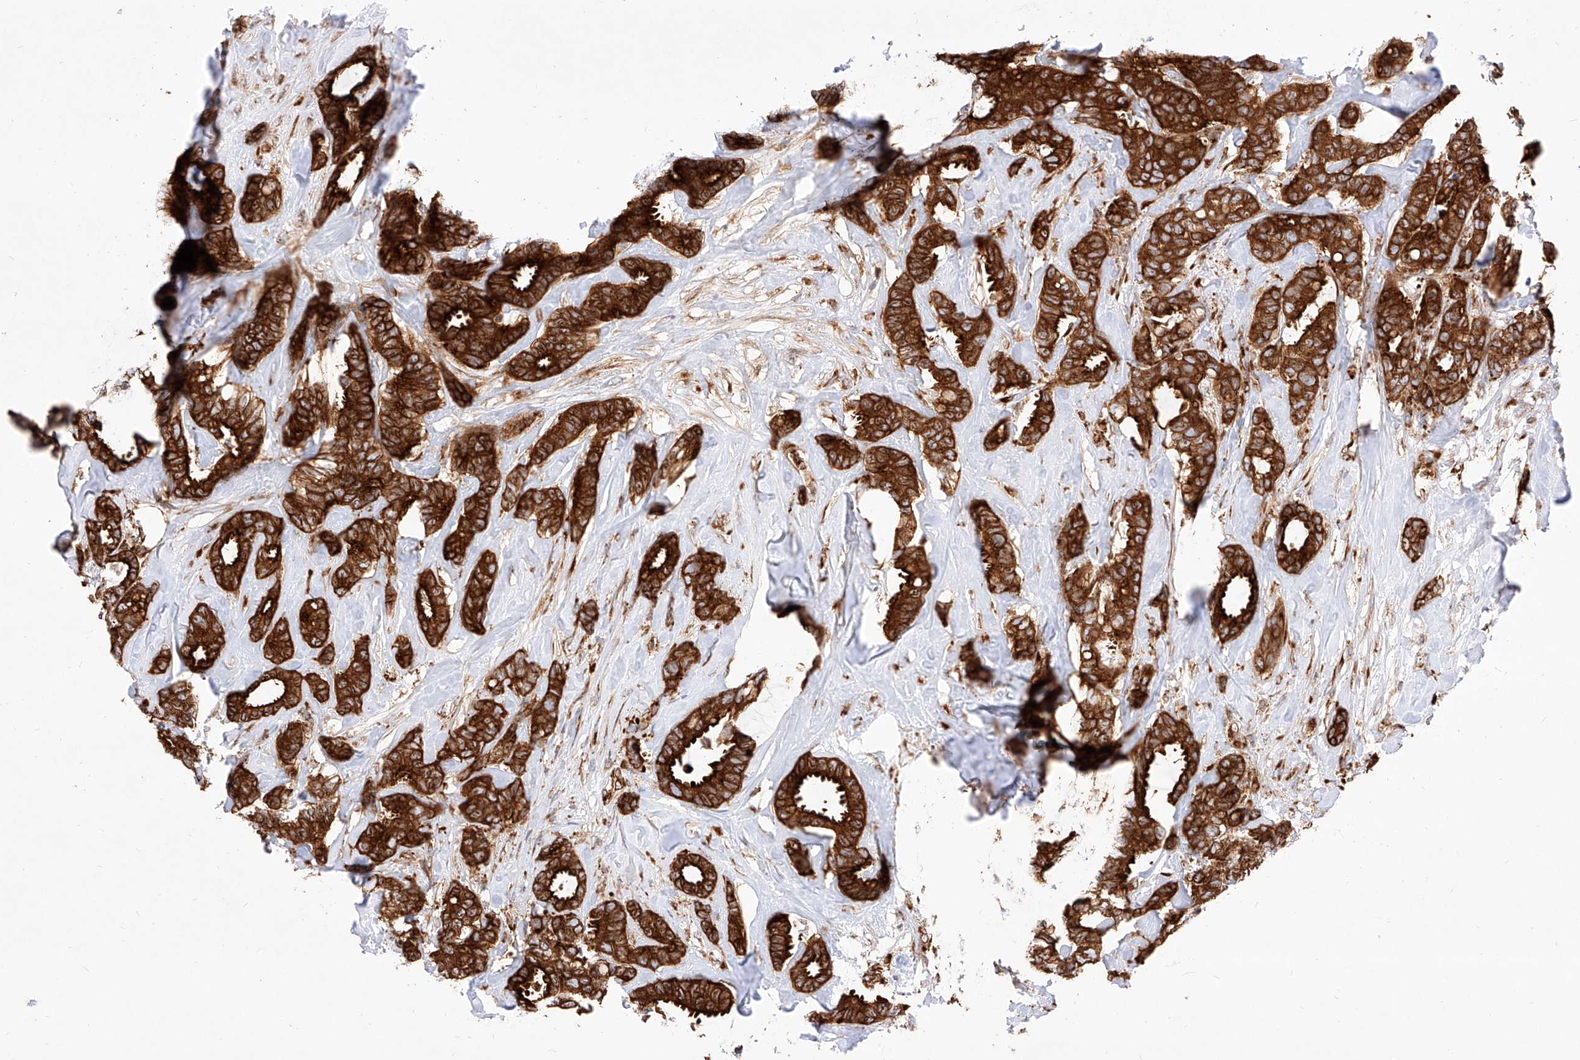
{"staining": {"intensity": "strong", "quantity": ">75%", "location": "cytoplasmic/membranous"}, "tissue": "breast cancer", "cell_type": "Tumor cells", "image_type": "cancer", "snomed": [{"axis": "morphology", "description": "Duct carcinoma"}, {"axis": "topography", "description": "Breast"}], "caption": "Human breast invasive ductal carcinoma stained with a protein marker reveals strong staining in tumor cells.", "gene": "CSGALNACT2", "patient": {"sex": "female", "age": 87}}